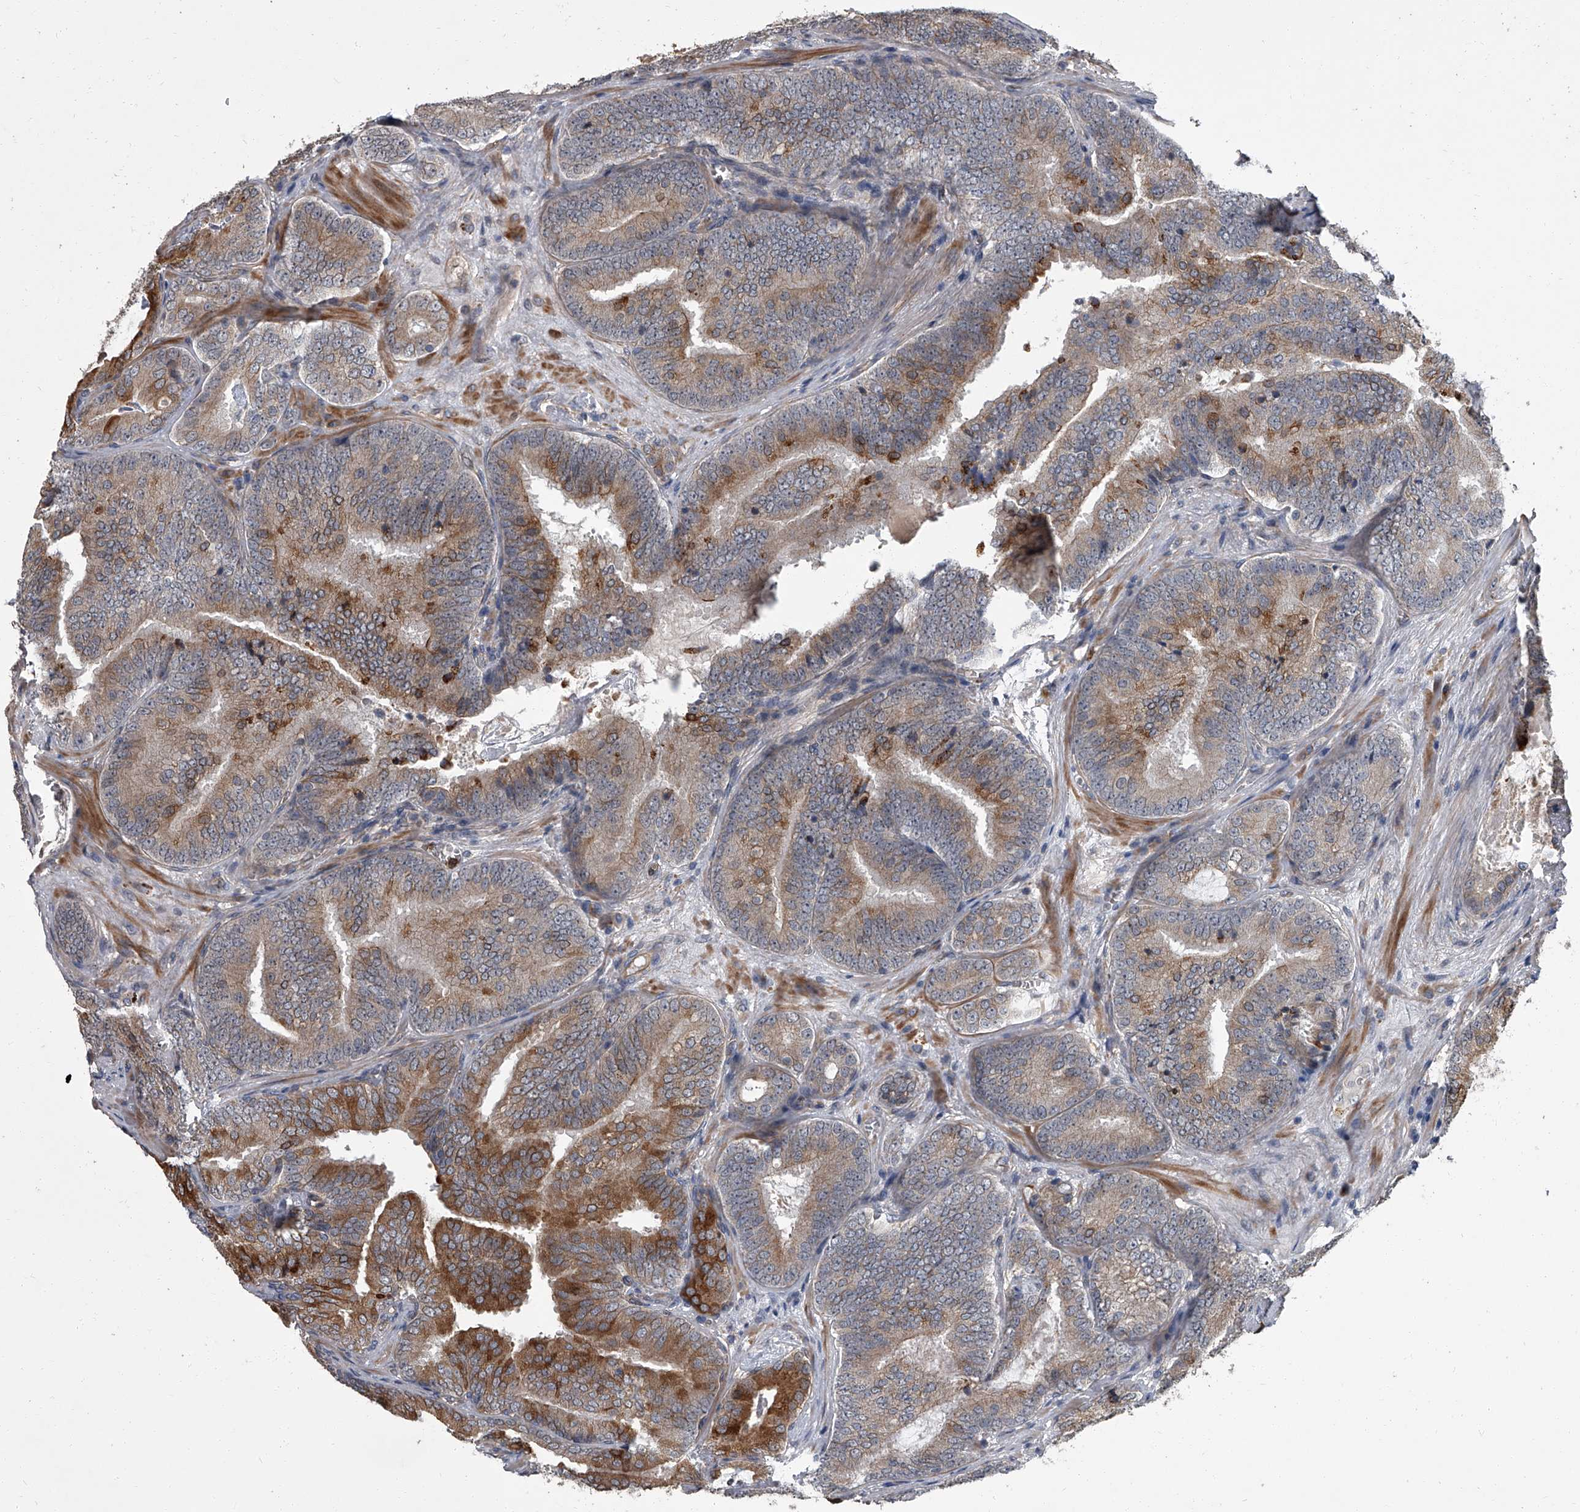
{"staining": {"intensity": "strong", "quantity": ">75%", "location": "cytoplasmic/membranous"}, "tissue": "prostate cancer", "cell_type": "Tumor cells", "image_type": "cancer", "snomed": [{"axis": "morphology", "description": "Adenocarcinoma, High grade"}, {"axis": "topography", "description": "Prostate"}], "caption": "Immunohistochemical staining of human prostate cancer displays strong cytoplasmic/membranous protein expression in approximately >75% of tumor cells.", "gene": "SIRT4", "patient": {"sex": "male", "age": 66}}